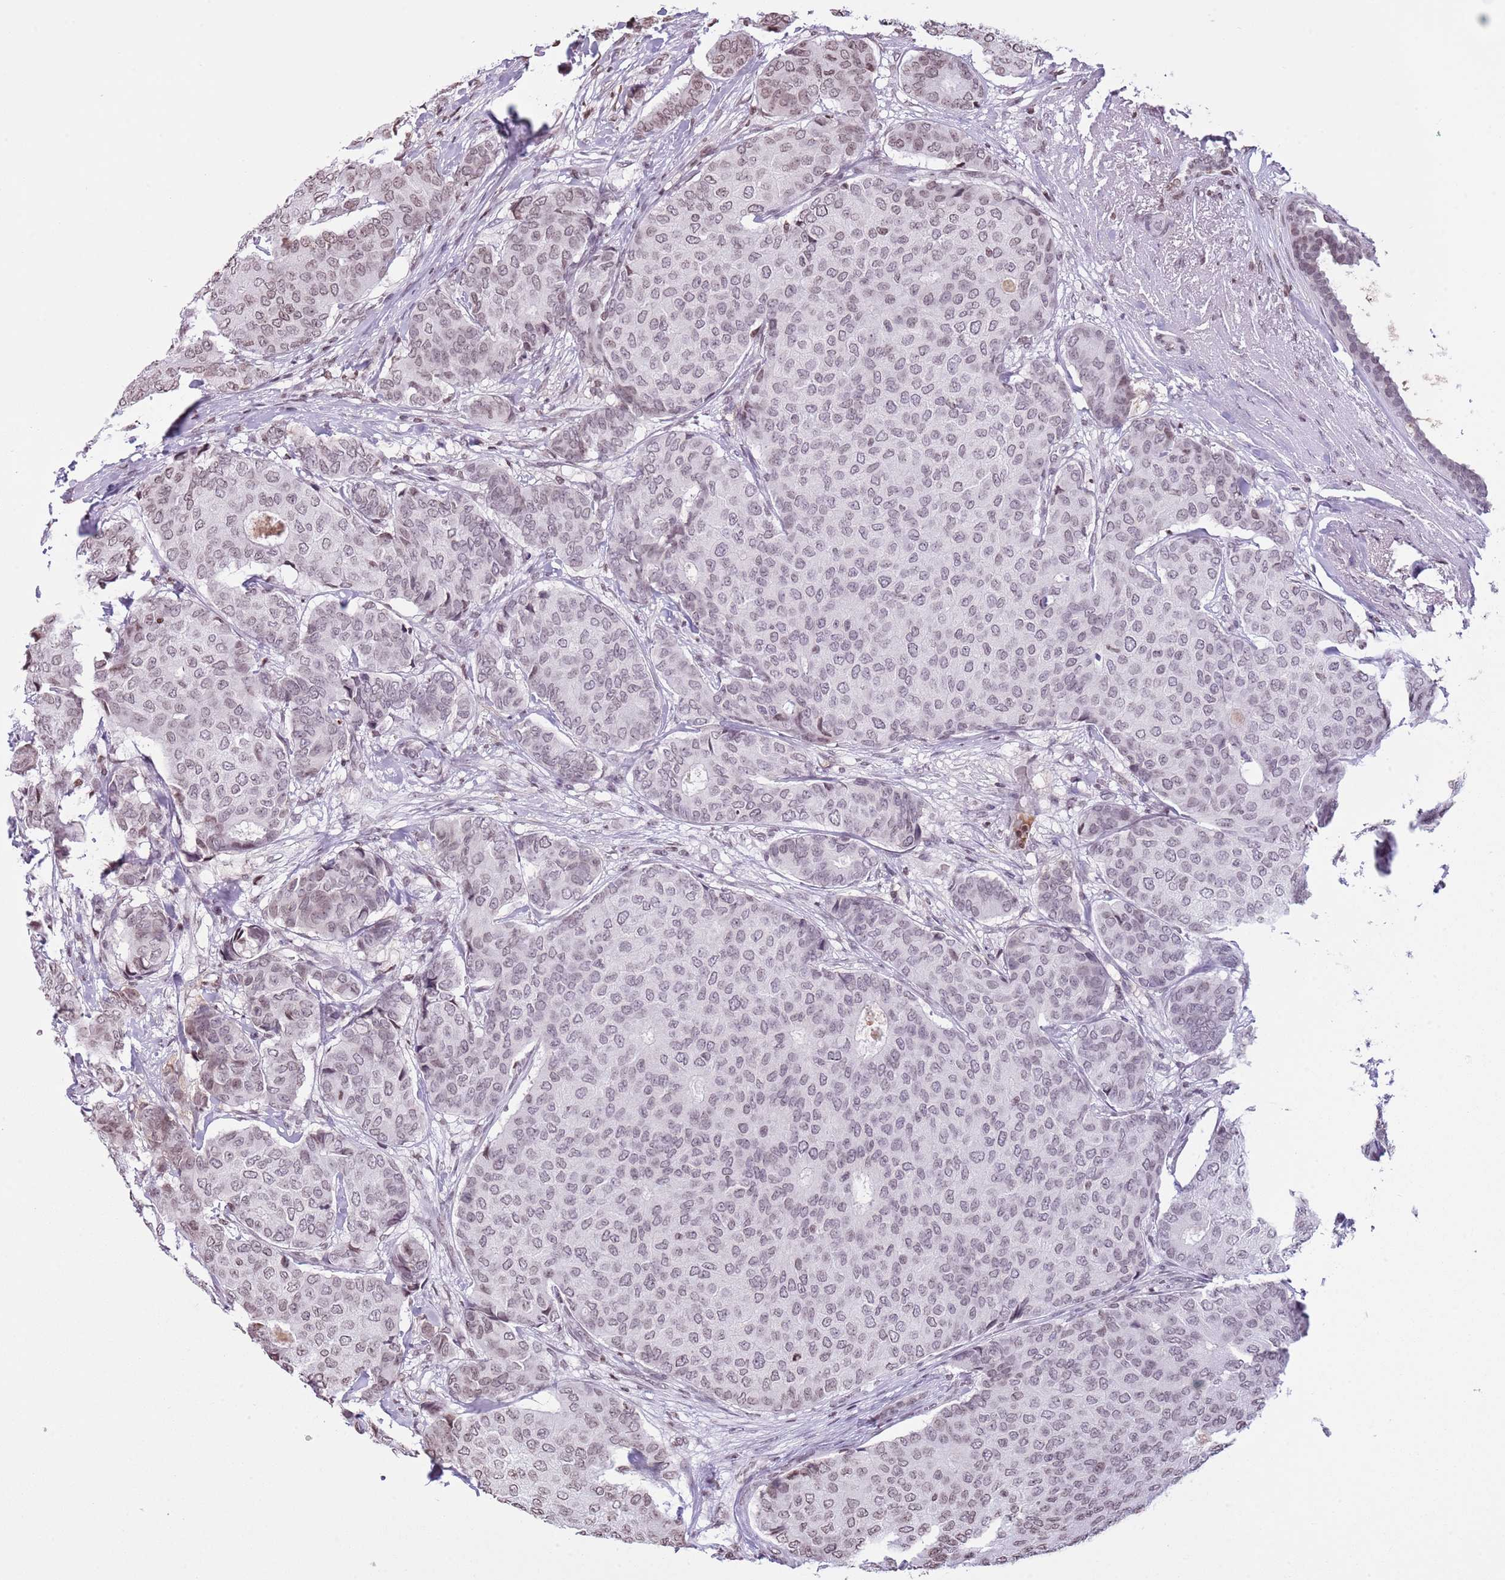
{"staining": {"intensity": "weak", "quantity": "25%-75%", "location": "nuclear"}, "tissue": "breast cancer", "cell_type": "Tumor cells", "image_type": "cancer", "snomed": [{"axis": "morphology", "description": "Duct carcinoma"}, {"axis": "topography", "description": "Breast"}], "caption": "Infiltrating ductal carcinoma (breast) stained for a protein demonstrates weak nuclear positivity in tumor cells.", "gene": "KPNA3", "patient": {"sex": "female", "age": 75}}